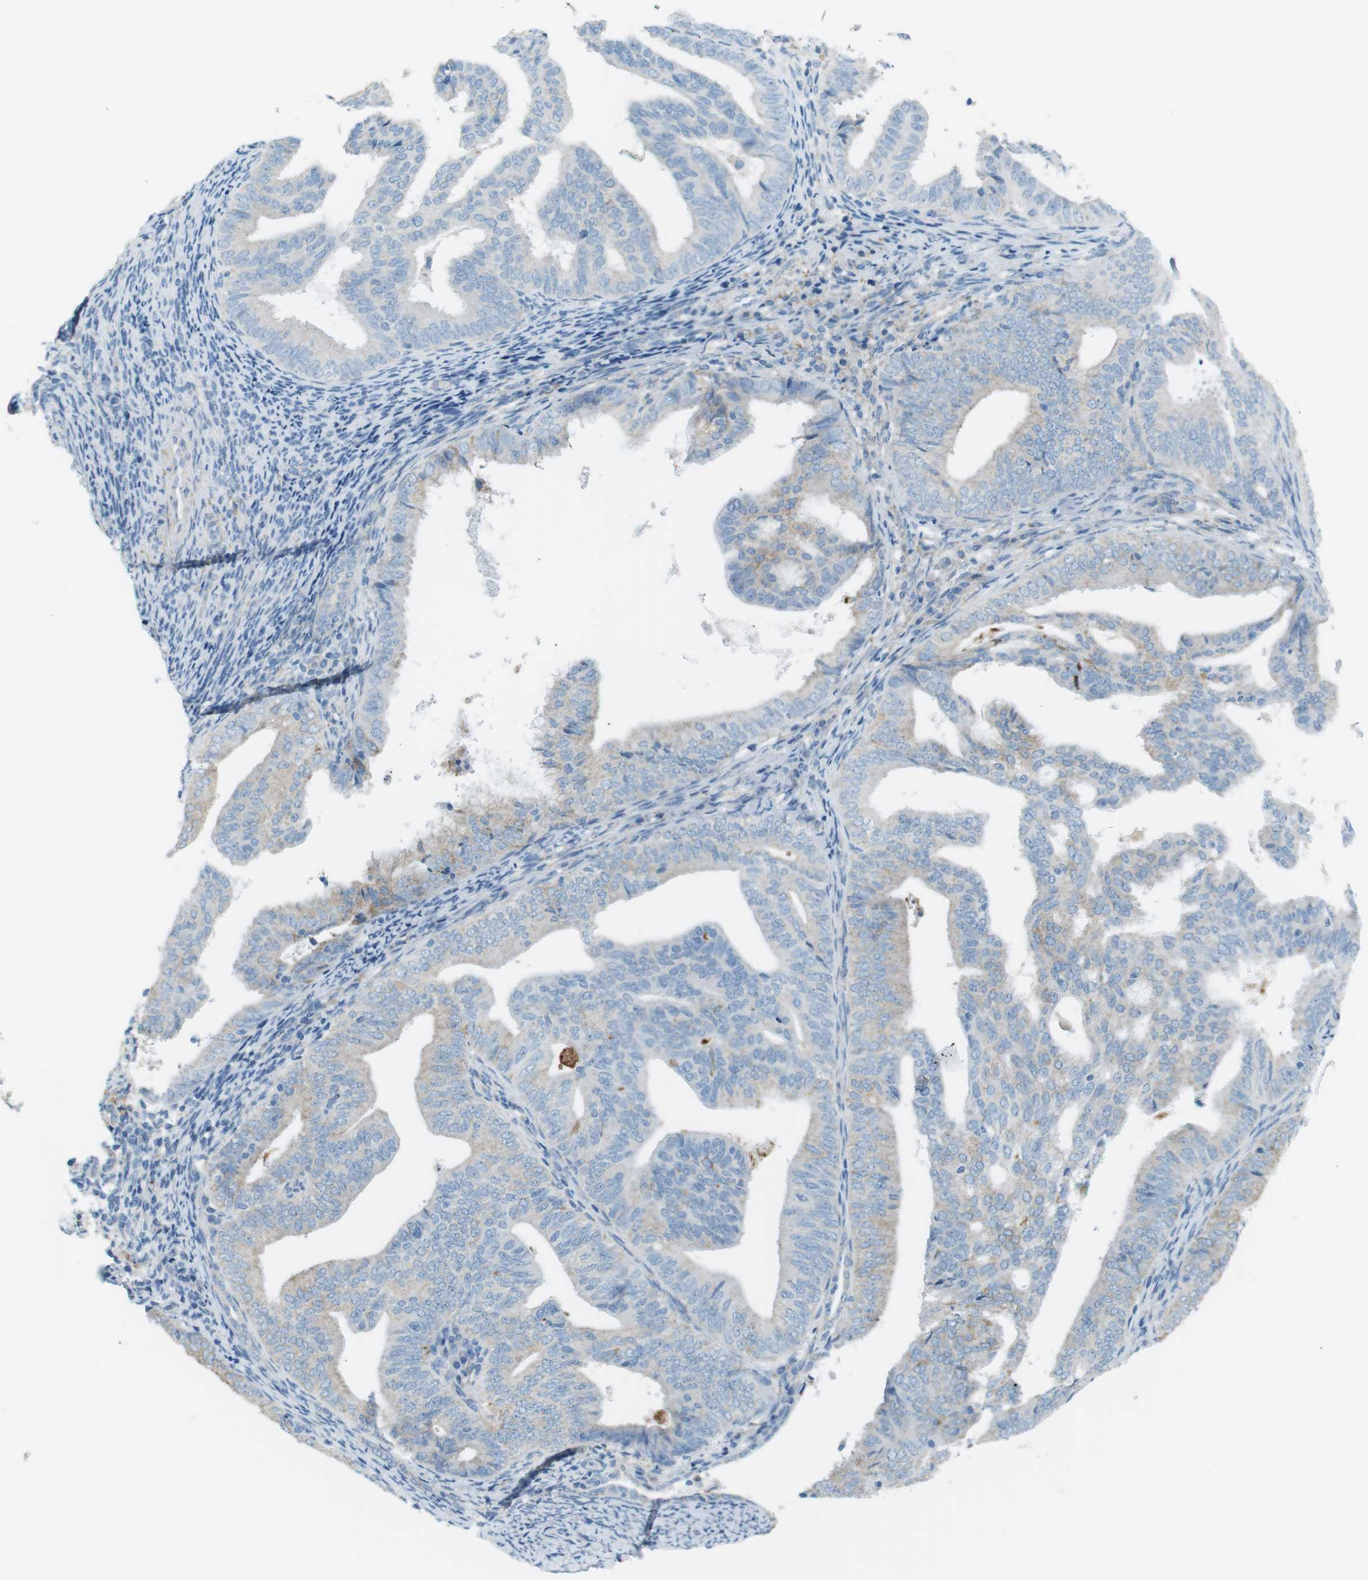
{"staining": {"intensity": "negative", "quantity": "none", "location": "none"}, "tissue": "endometrial cancer", "cell_type": "Tumor cells", "image_type": "cancer", "snomed": [{"axis": "morphology", "description": "Adenocarcinoma, NOS"}, {"axis": "topography", "description": "Endometrium"}], "caption": "Endometrial adenocarcinoma stained for a protein using immunohistochemistry demonstrates no staining tumor cells.", "gene": "VAMP1", "patient": {"sex": "female", "age": 58}}